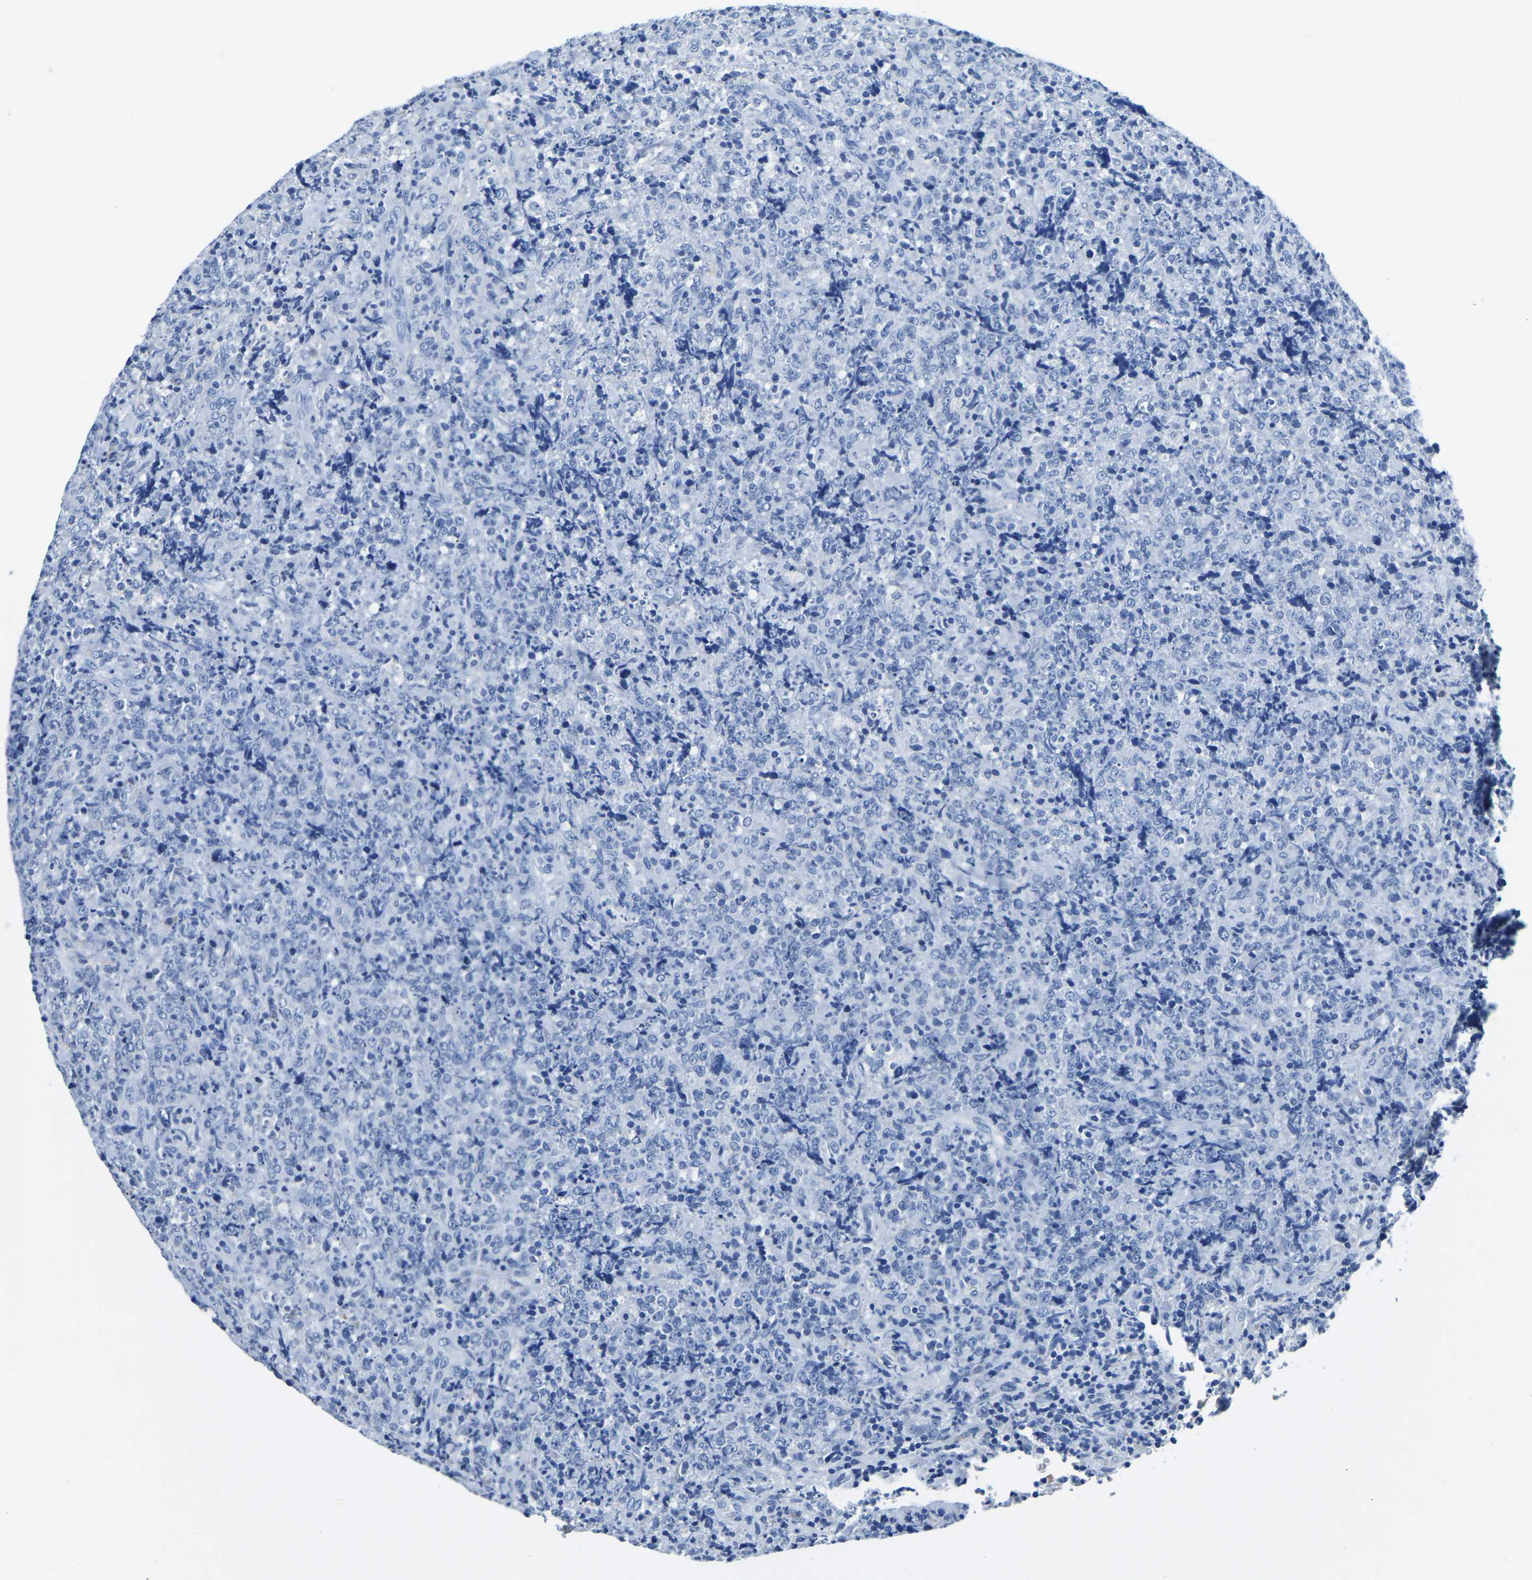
{"staining": {"intensity": "negative", "quantity": "none", "location": "none"}, "tissue": "lymphoma", "cell_type": "Tumor cells", "image_type": "cancer", "snomed": [{"axis": "morphology", "description": "Malignant lymphoma, non-Hodgkin's type, High grade"}, {"axis": "topography", "description": "Tonsil"}], "caption": "Protein analysis of lymphoma reveals no significant positivity in tumor cells.", "gene": "ZDHHC13", "patient": {"sex": "female", "age": 36}}